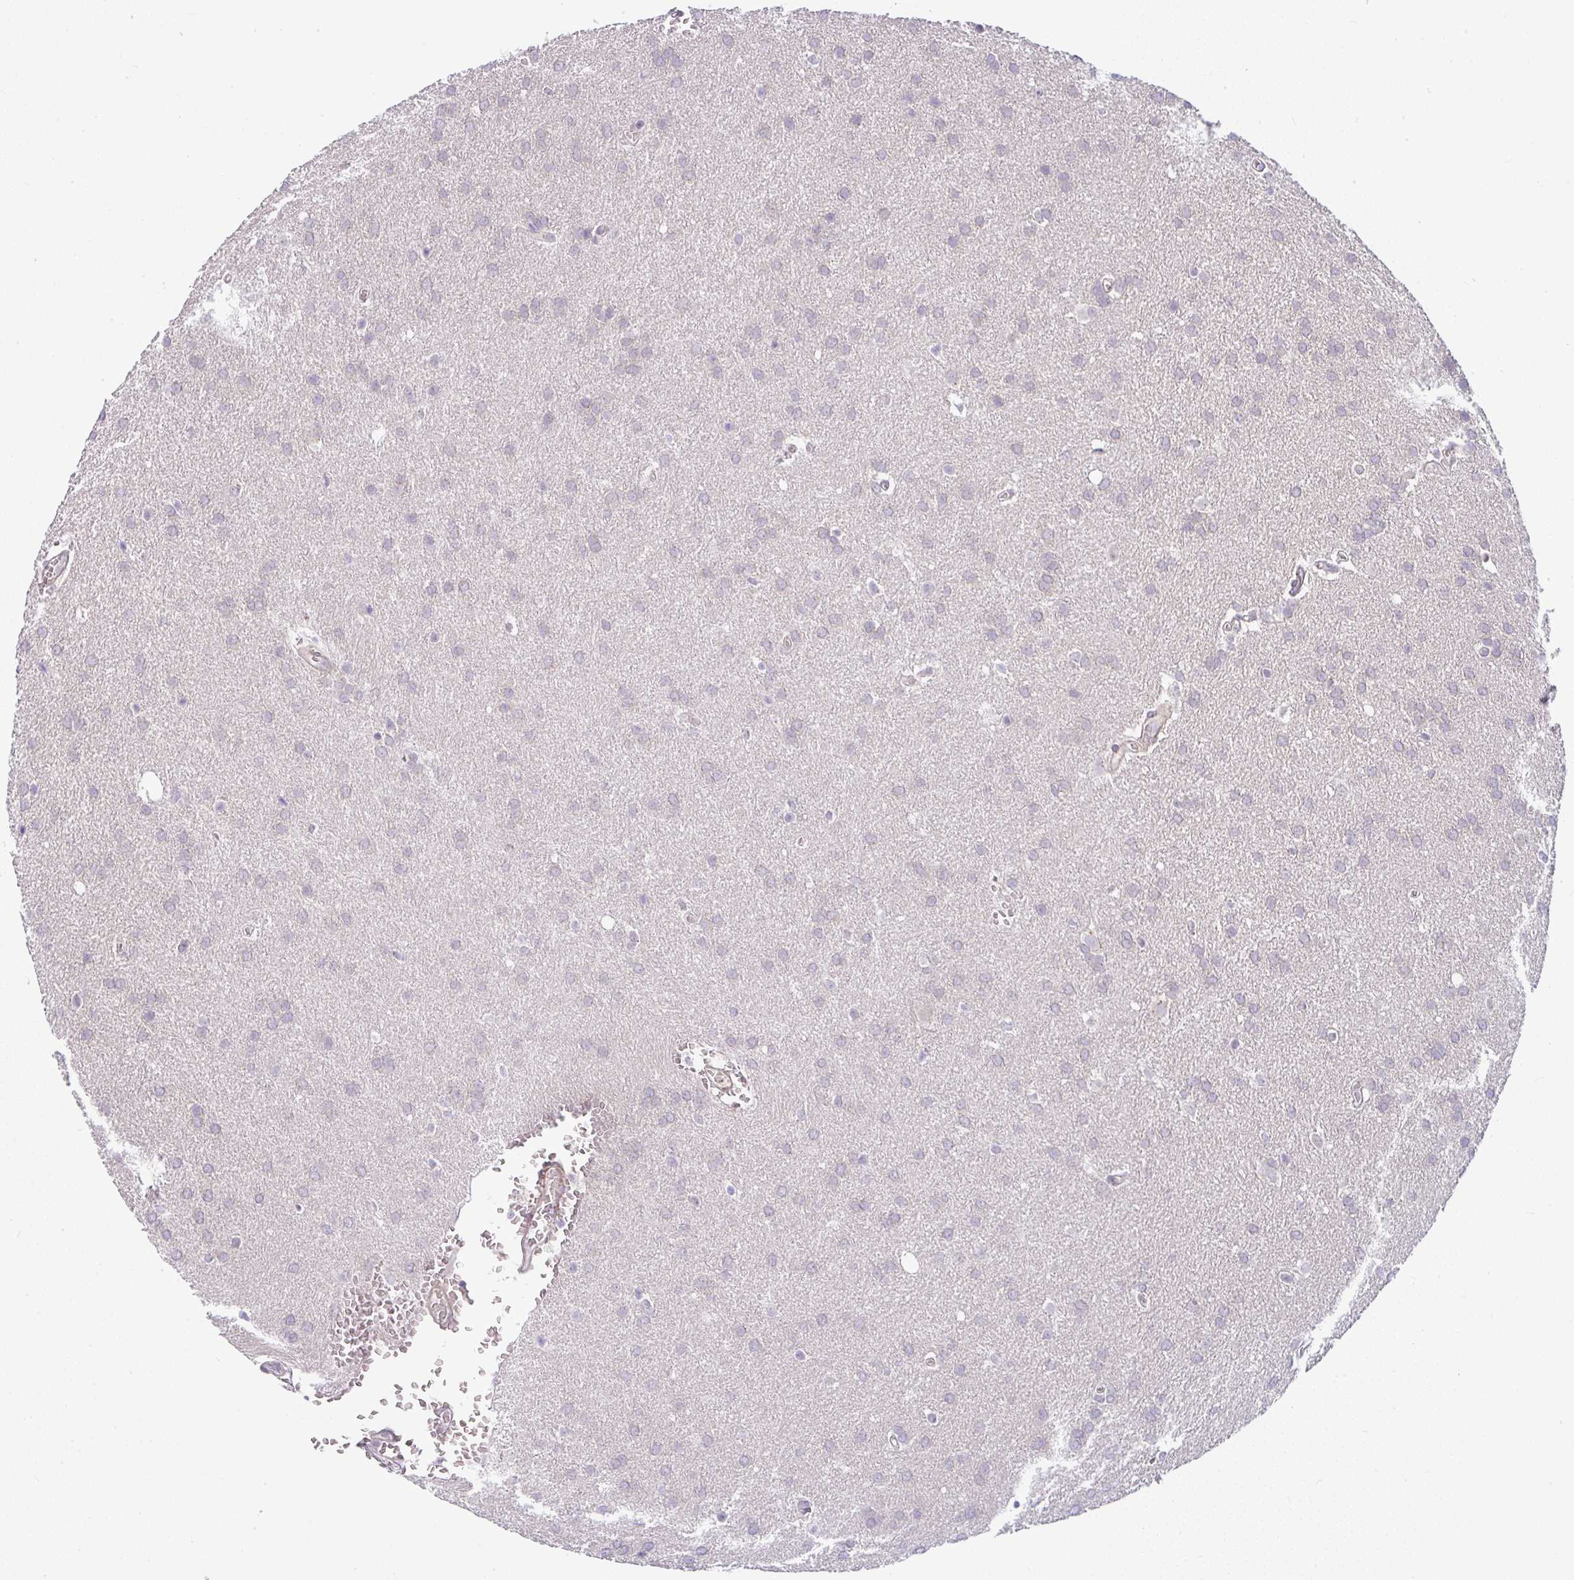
{"staining": {"intensity": "negative", "quantity": "none", "location": "none"}, "tissue": "glioma", "cell_type": "Tumor cells", "image_type": "cancer", "snomed": [{"axis": "morphology", "description": "Glioma, malignant, Low grade"}, {"axis": "topography", "description": "Brain"}], "caption": "Tumor cells show no significant expression in glioma.", "gene": "DZIP1", "patient": {"sex": "female", "age": 33}}